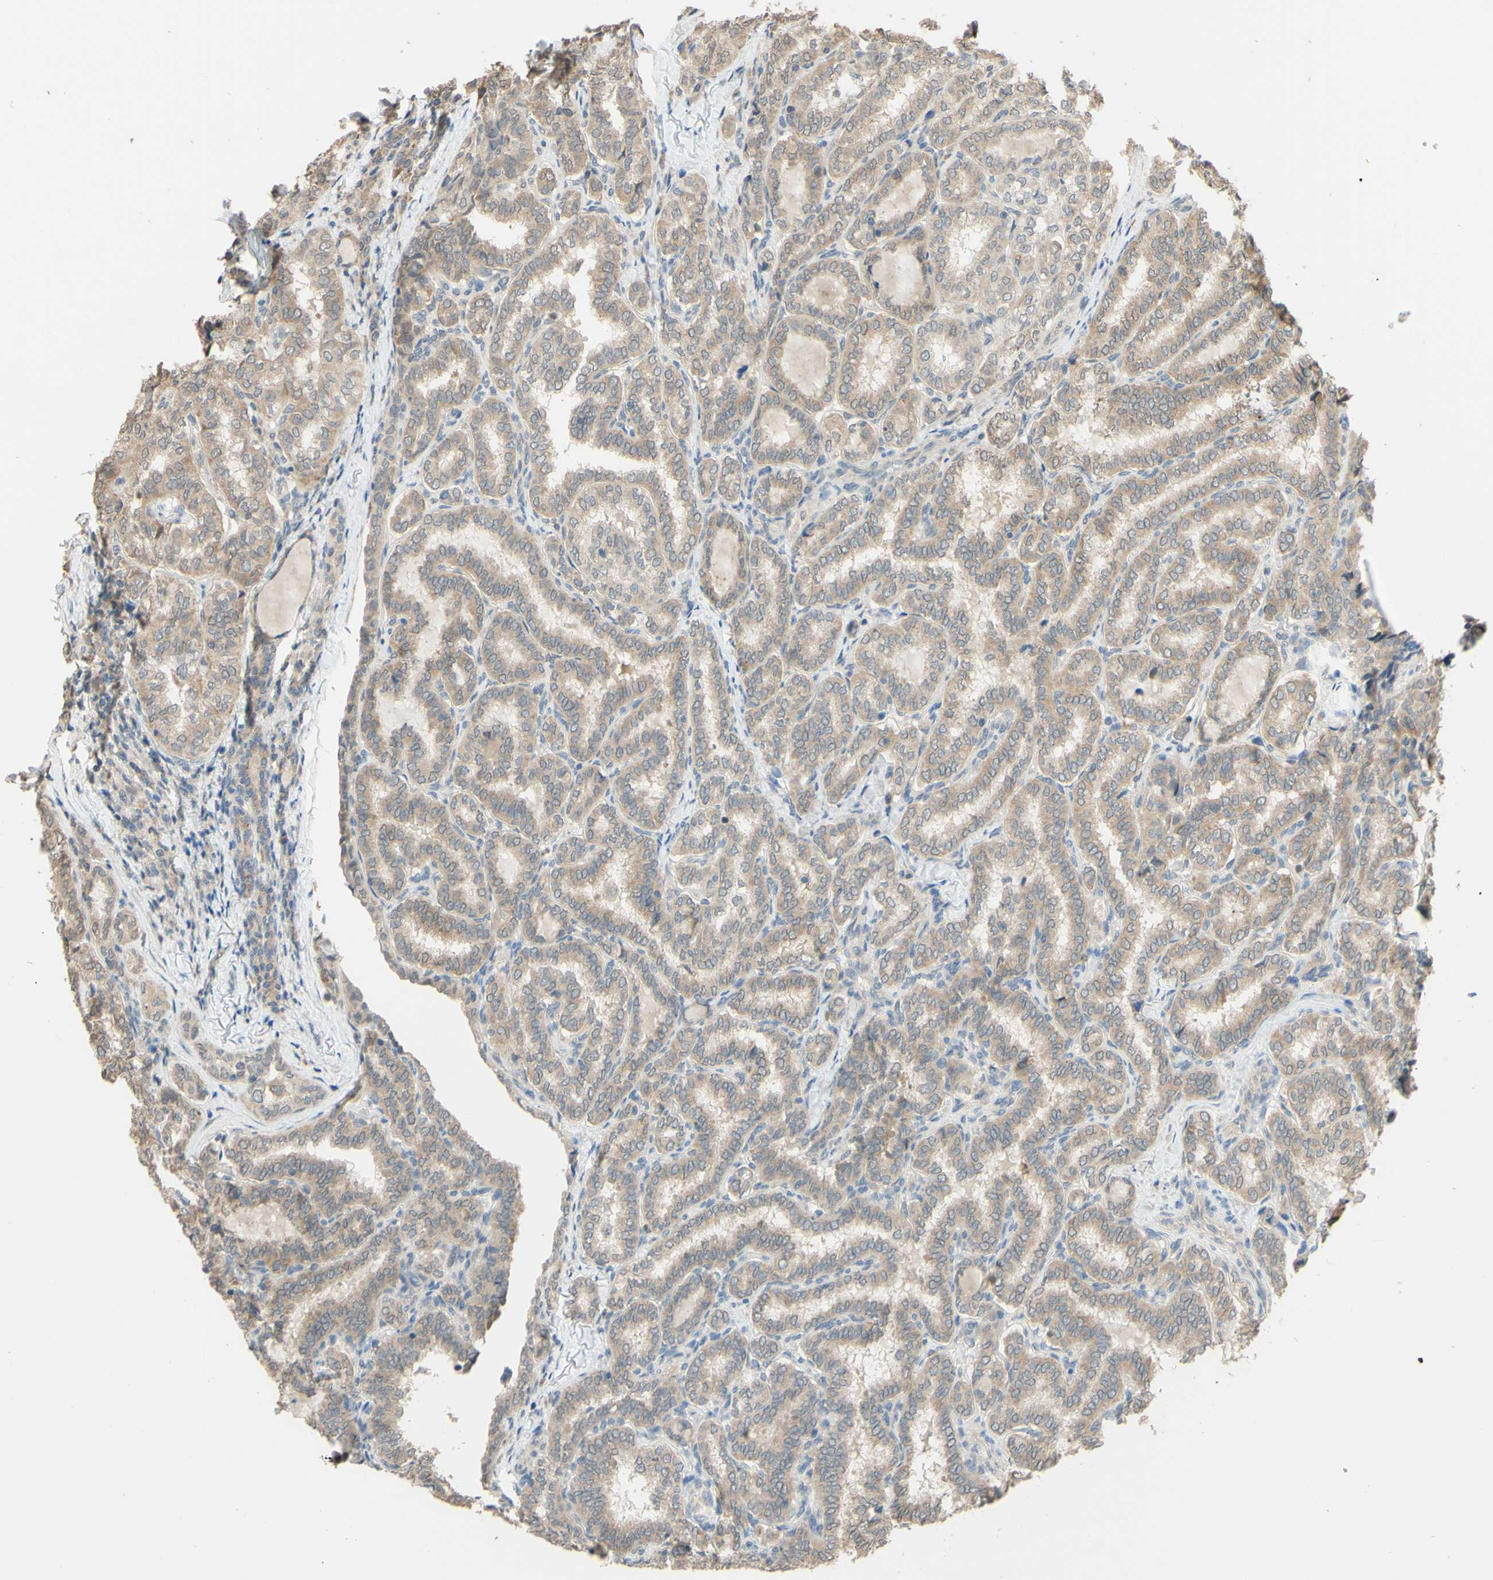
{"staining": {"intensity": "weak", "quantity": ">75%", "location": "cytoplasmic/membranous"}, "tissue": "thyroid cancer", "cell_type": "Tumor cells", "image_type": "cancer", "snomed": [{"axis": "morphology", "description": "Normal tissue, NOS"}, {"axis": "morphology", "description": "Papillary adenocarcinoma, NOS"}, {"axis": "topography", "description": "Thyroid gland"}], "caption": "Thyroid cancer tissue shows weak cytoplasmic/membranous expression in approximately >75% of tumor cells", "gene": "SMIM19", "patient": {"sex": "female", "age": 30}}